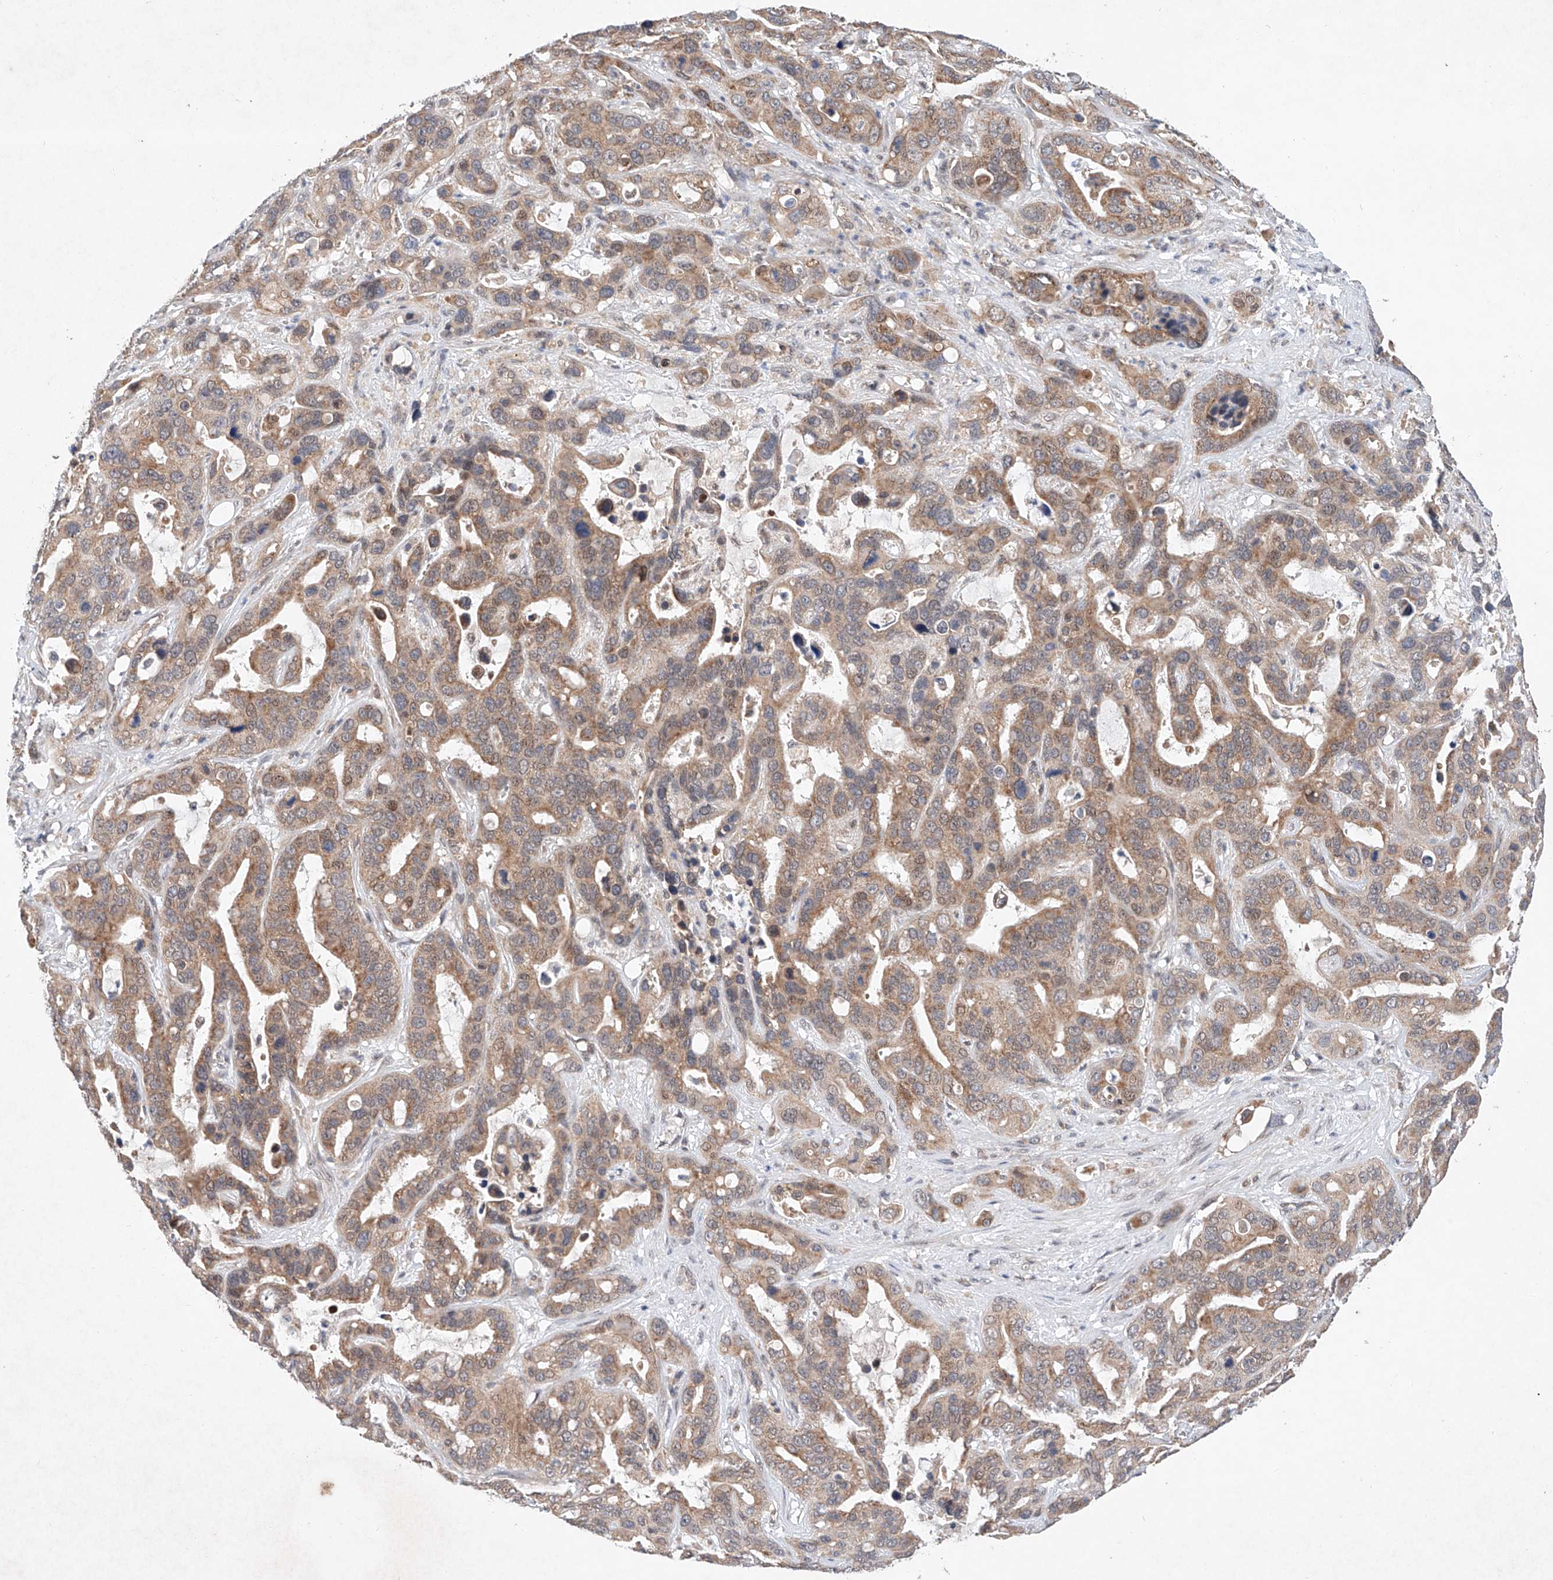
{"staining": {"intensity": "moderate", "quantity": ">75%", "location": "cytoplasmic/membranous"}, "tissue": "liver cancer", "cell_type": "Tumor cells", "image_type": "cancer", "snomed": [{"axis": "morphology", "description": "Cholangiocarcinoma"}, {"axis": "topography", "description": "Liver"}], "caption": "Cholangiocarcinoma (liver) stained for a protein (brown) shows moderate cytoplasmic/membranous positive positivity in about >75% of tumor cells.", "gene": "FASTK", "patient": {"sex": "female", "age": 65}}